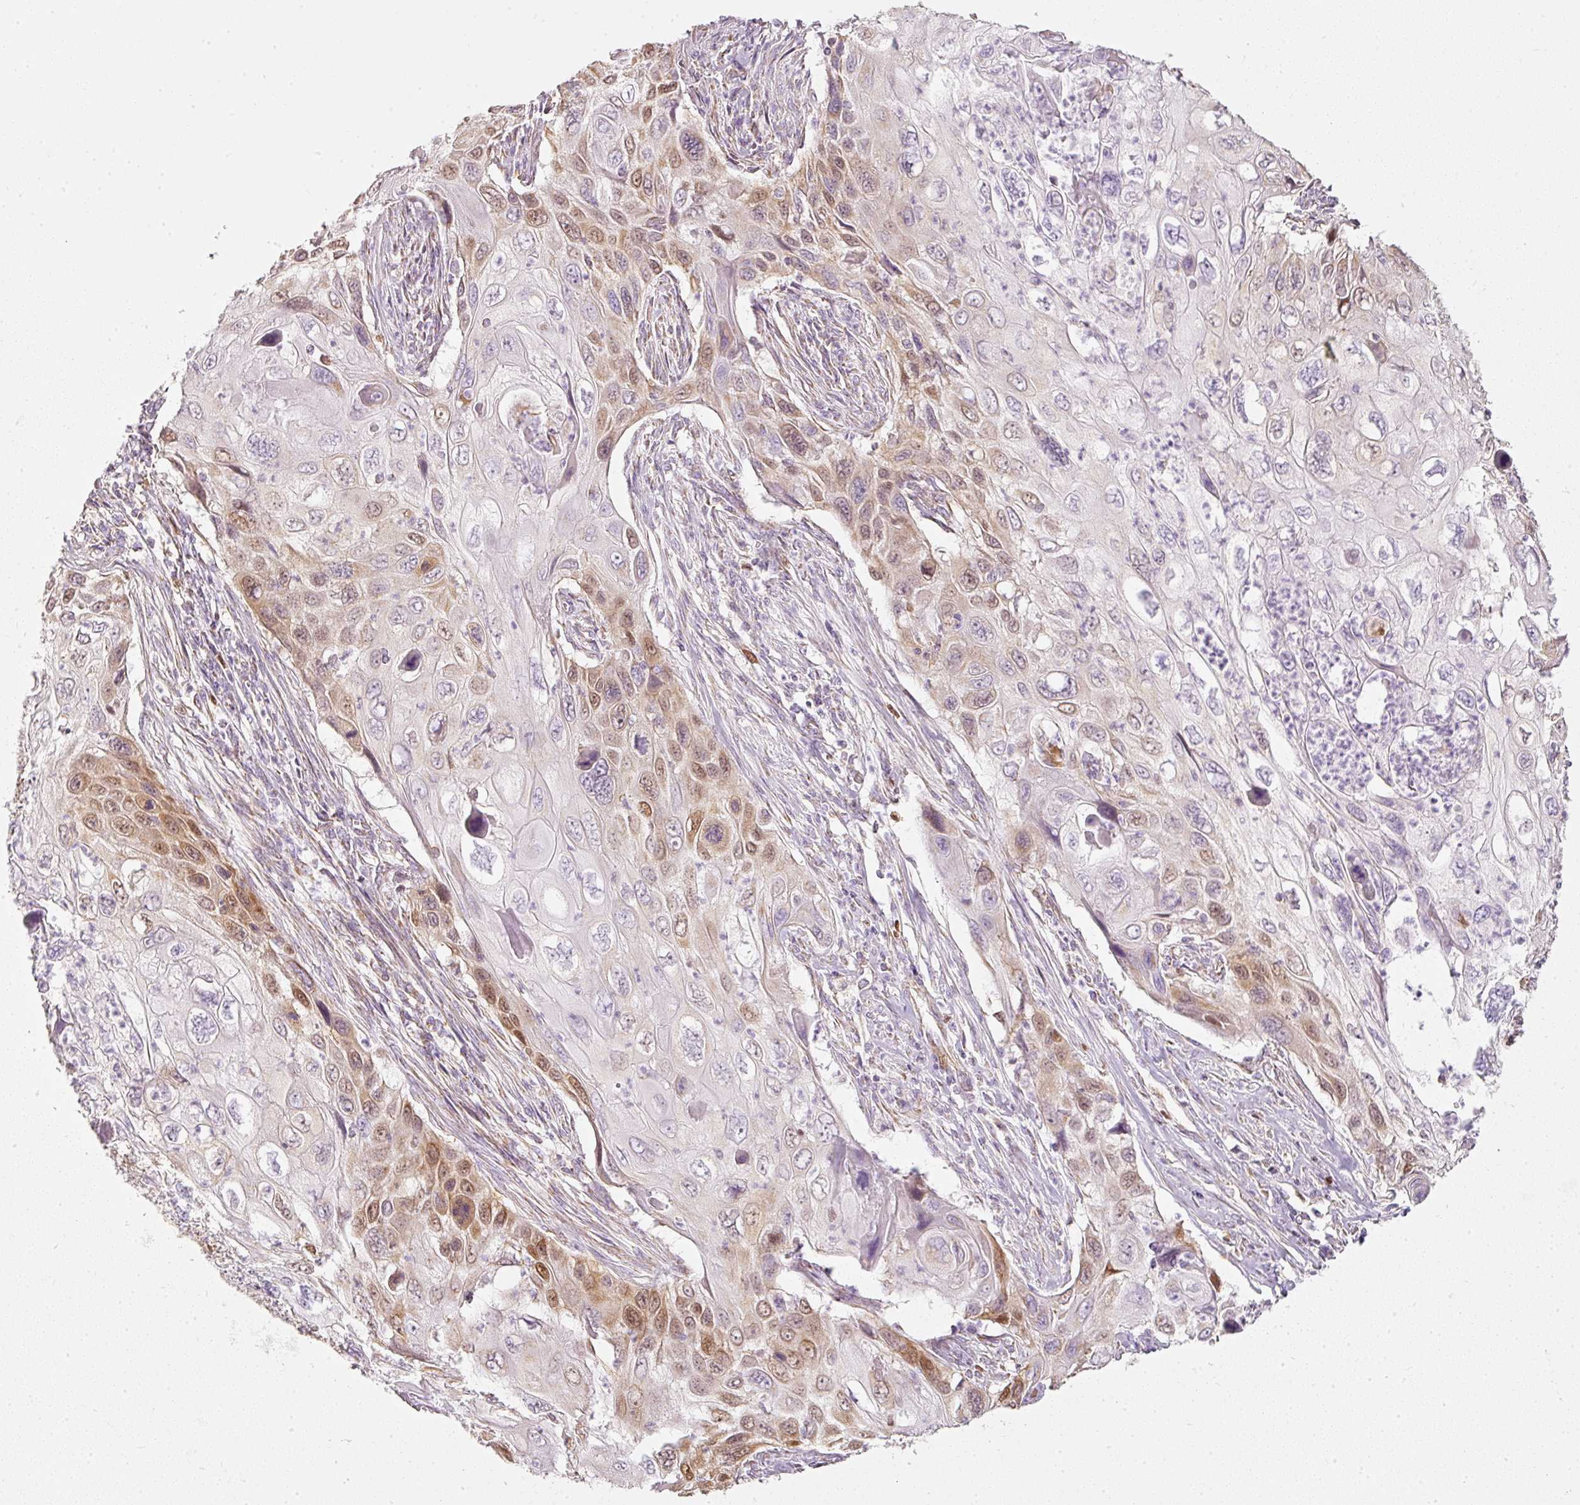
{"staining": {"intensity": "moderate", "quantity": "25%-75%", "location": "cytoplasmic/membranous,nuclear"}, "tissue": "cervical cancer", "cell_type": "Tumor cells", "image_type": "cancer", "snomed": [{"axis": "morphology", "description": "Squamous cell carcinoma, NOS"}, {"axis": "topography", "description": "Cervix"}], "caption": "Tumor cells show medium levels of moderate cytoplasmic/membranous and nuclear positivity in approximately 25%-75% of cells in cervical cancer.", "gene": "DUT", "patient": {"sex": "female", "age": 70}}